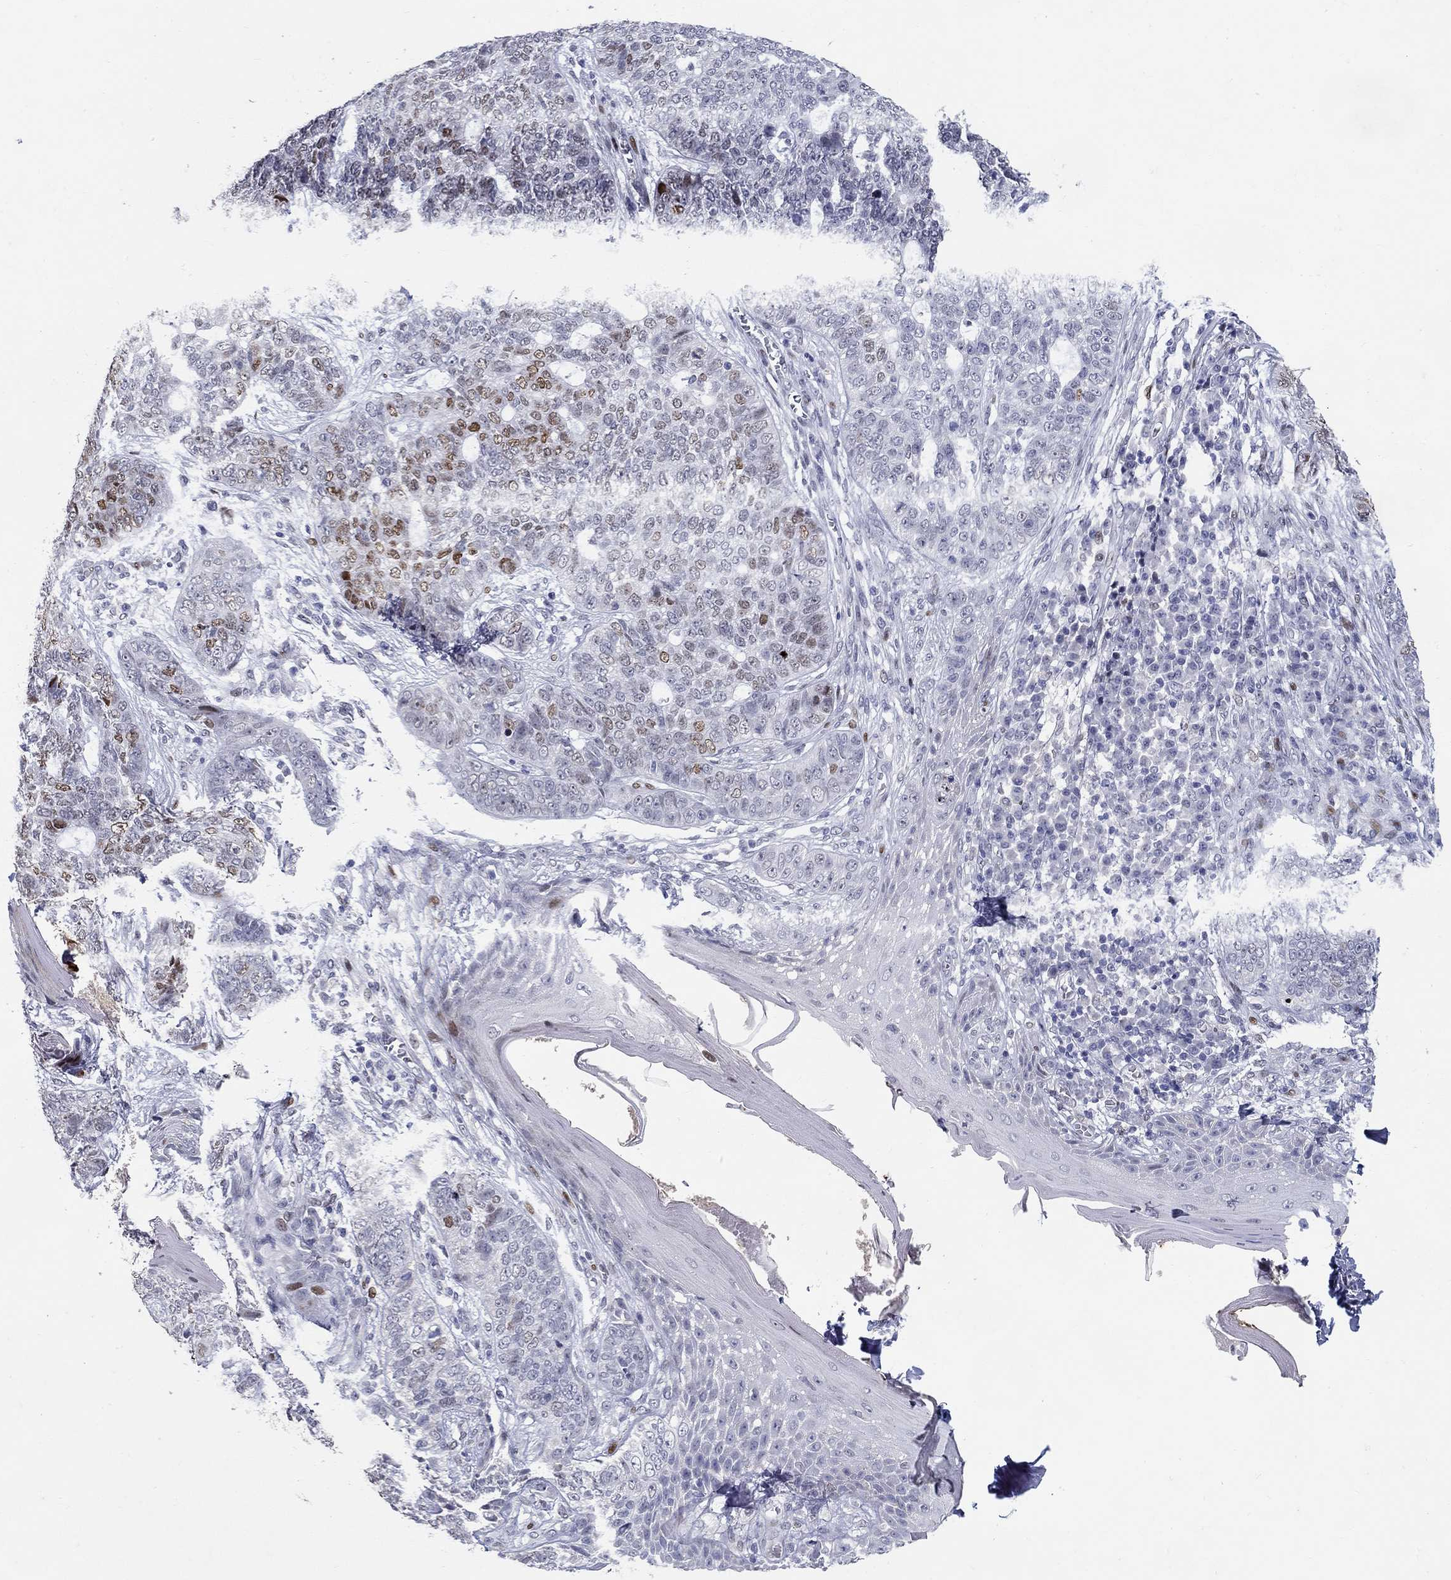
{"staining": {"intensity": "negative", "quantity": "none", "location": "none"}, "tissue": "skin cancer", "cell_type": "Tumor cells", "image_type": "cancer", "snomed": [{"axis": "morphology", "description": "Basal cell carcinoma"}, {"axis": "topography", "description": "Skin"}], "caption": "A high-resolution histopathology image shows IHC staining of skin cancer, which displays no significant positivity in tumor cells.", "gene": "RAPGEF5", "patient": {"sex": "female", "age": 69}}